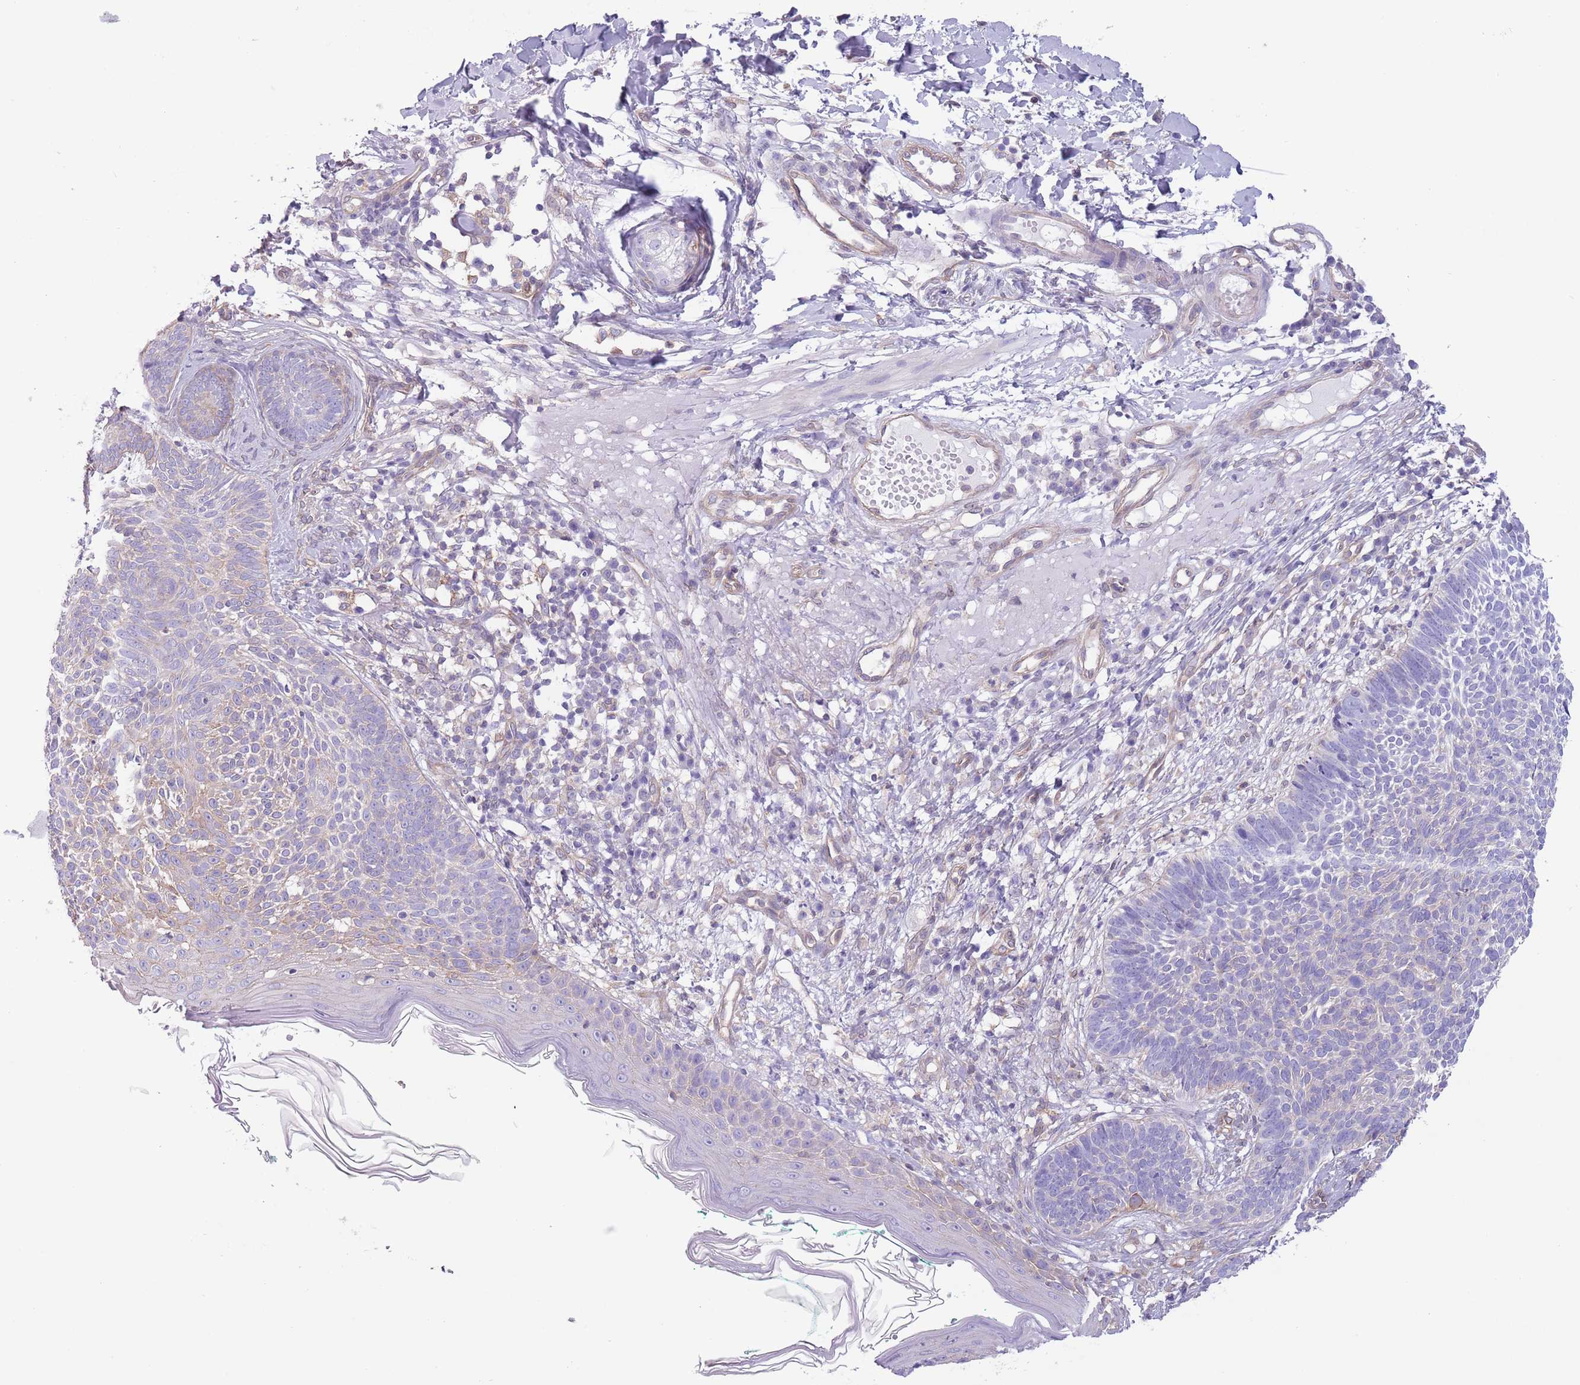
{"staining": {"intensity": "negative", "quantity": "none", "location": "none"}, "tissue": "skin cancer", "cell_type": "Tumor cells", "image_type": "cancer", "snomed": [{"axis": "morphology", "description": "Basal cell carcinoma"}, {"axis": "topography", "description": "Skin"}], "caption": "A high-resolution image shows IHC staining of skin cancer (basal cell carcinoma), which displays no significant expression in tumor cells.", "gene": "RBP3", "patient": {"sex": "male", "age": 72}}